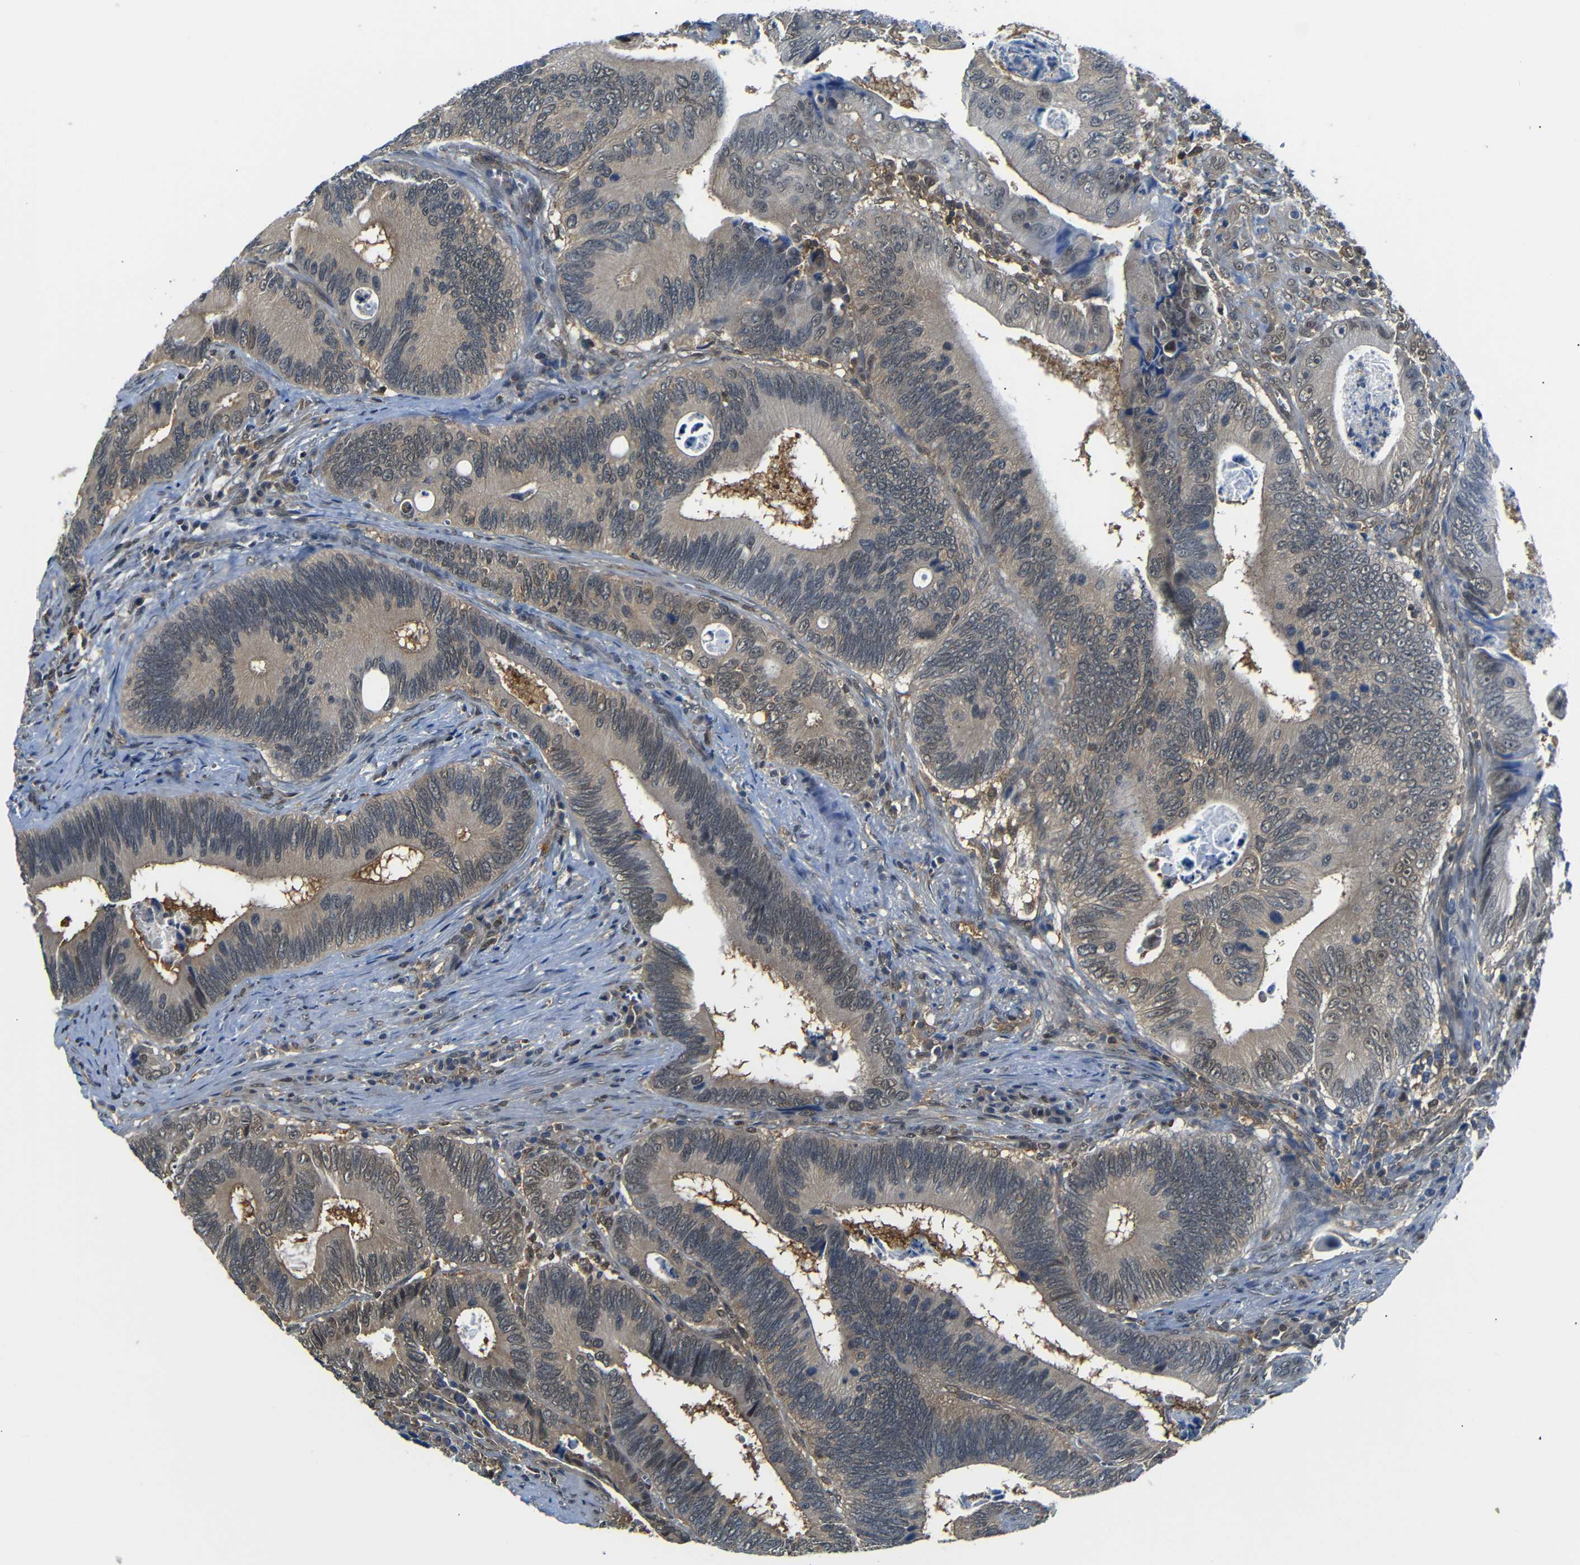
{"staining": {"intensity": "weak", "quantity": ">75%", "location": "cytoplasmic/membranous,nuclear"}, "tissue": "colorectal cancer", "cell_type": "Tumor cells", "image_type": "cancer", "snomed": [{"axis": "morphology", "description": "Inflammation, NOS"}, {"axis": "morphology", "description": "Adenocarcinoma, NOS"}, {"axis": "topography", "description": "Colon"}], "caption": "Protein staining of colorectal adenocarcinoma tissue exhibits weak cytoplasmic/membranous and nuclear expression in approximately >75% of tumor cells.", "gene": "UBXN1", "patient": {"sex": "male", "age": 72}}